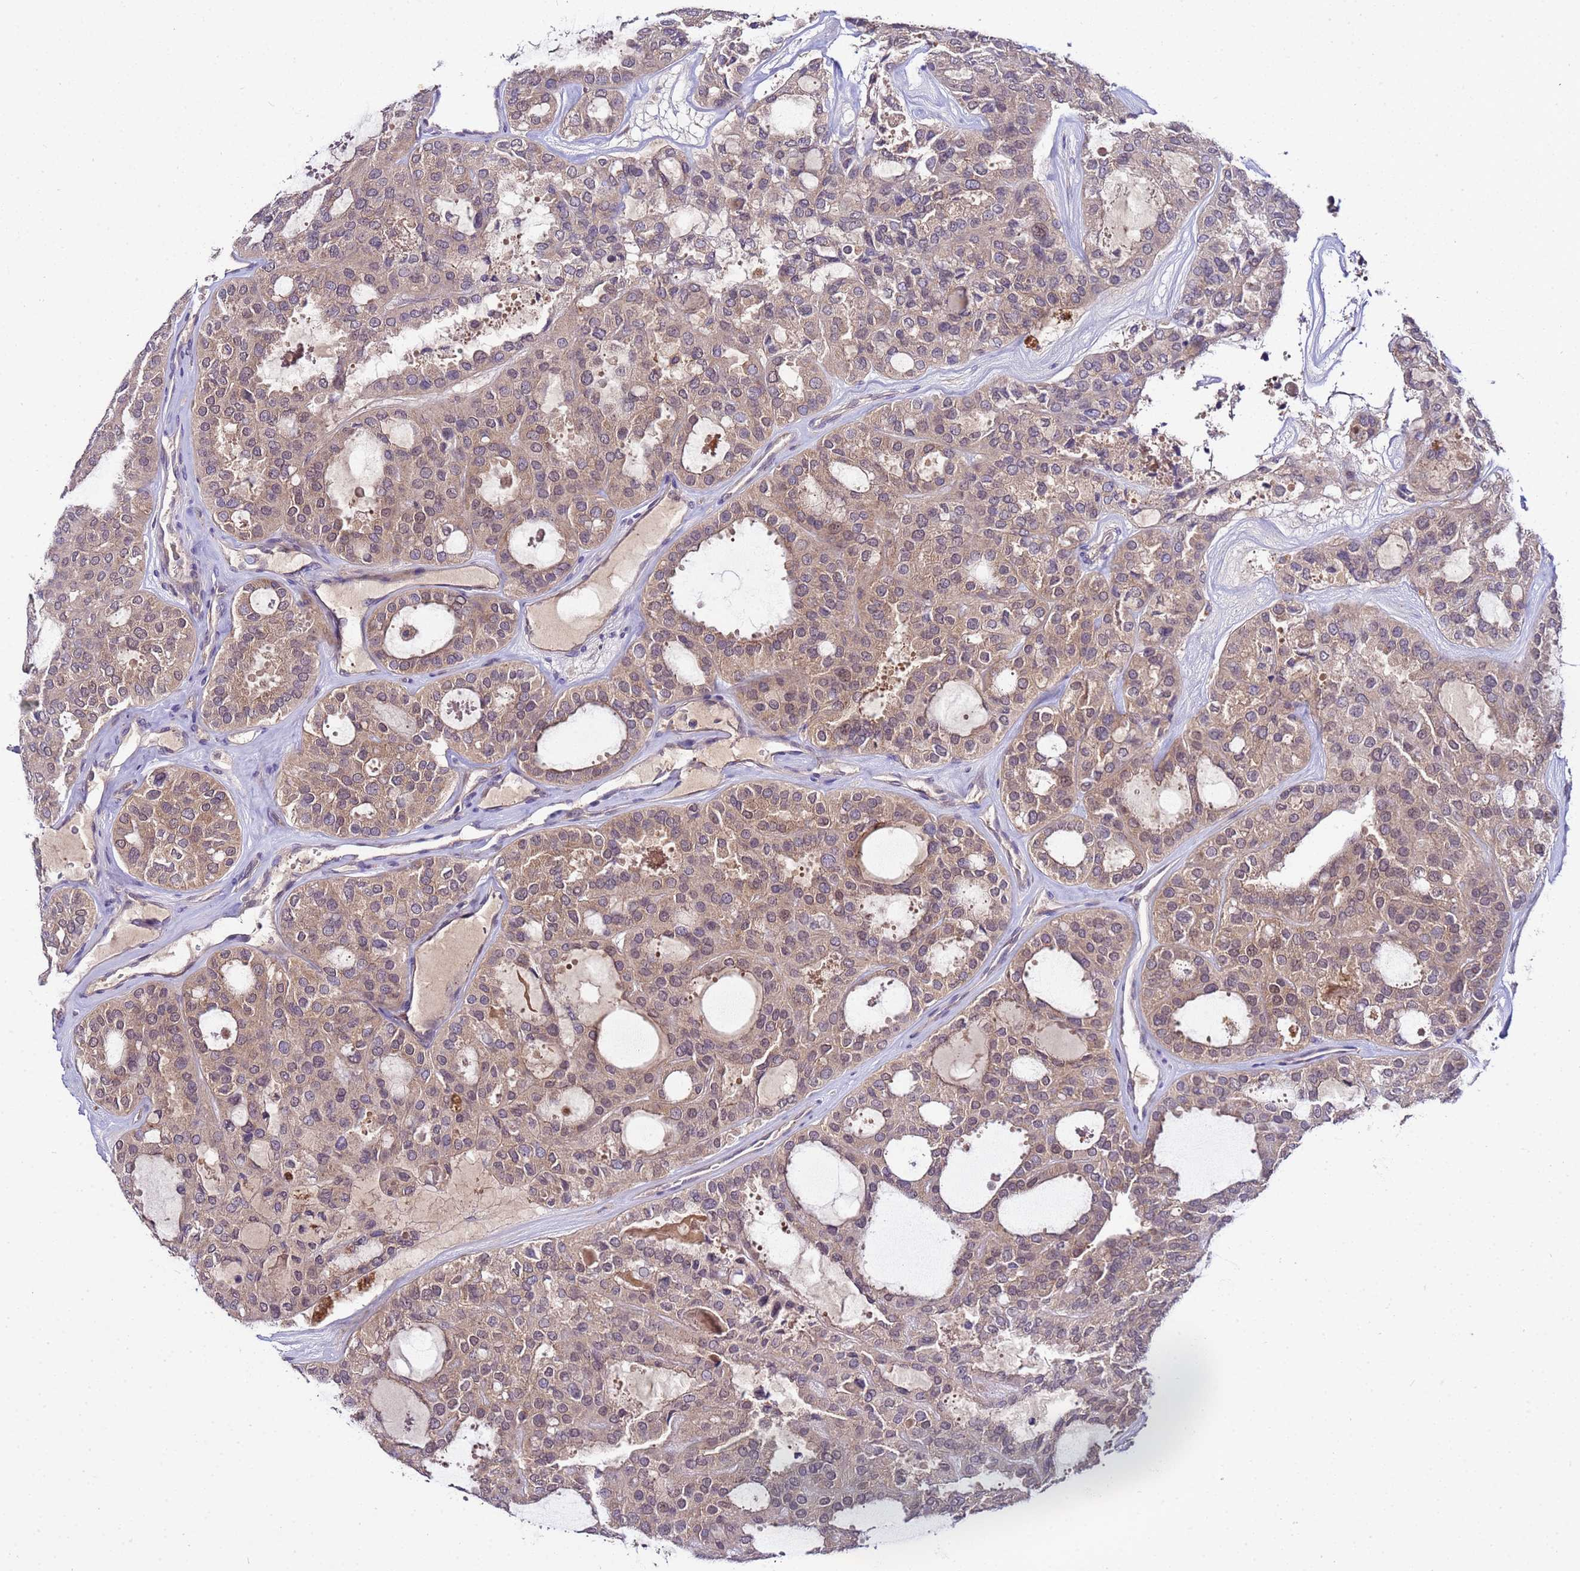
{"staining": {"intensity": "weak", "quantity": ">75%", "location": "cytoplasmic/membranous"}, "tissue": "thyroid cancer", "cell_type": "Tumor cells", "image_type": "cancer", "snomed": [{"axis": "morphology", "description": "Follicular adenoma carcinoma, NOS"}, {"axis": "topography", "description": "Thyroid gland"}], "caption": "A low amount of weak cytoplasmic/membranous staining is appreciated in about >75% of tumor cells in thyroid cancer tissue.", "gene": "GSPT2", "patient": {"sex": "male", "age": 75}}